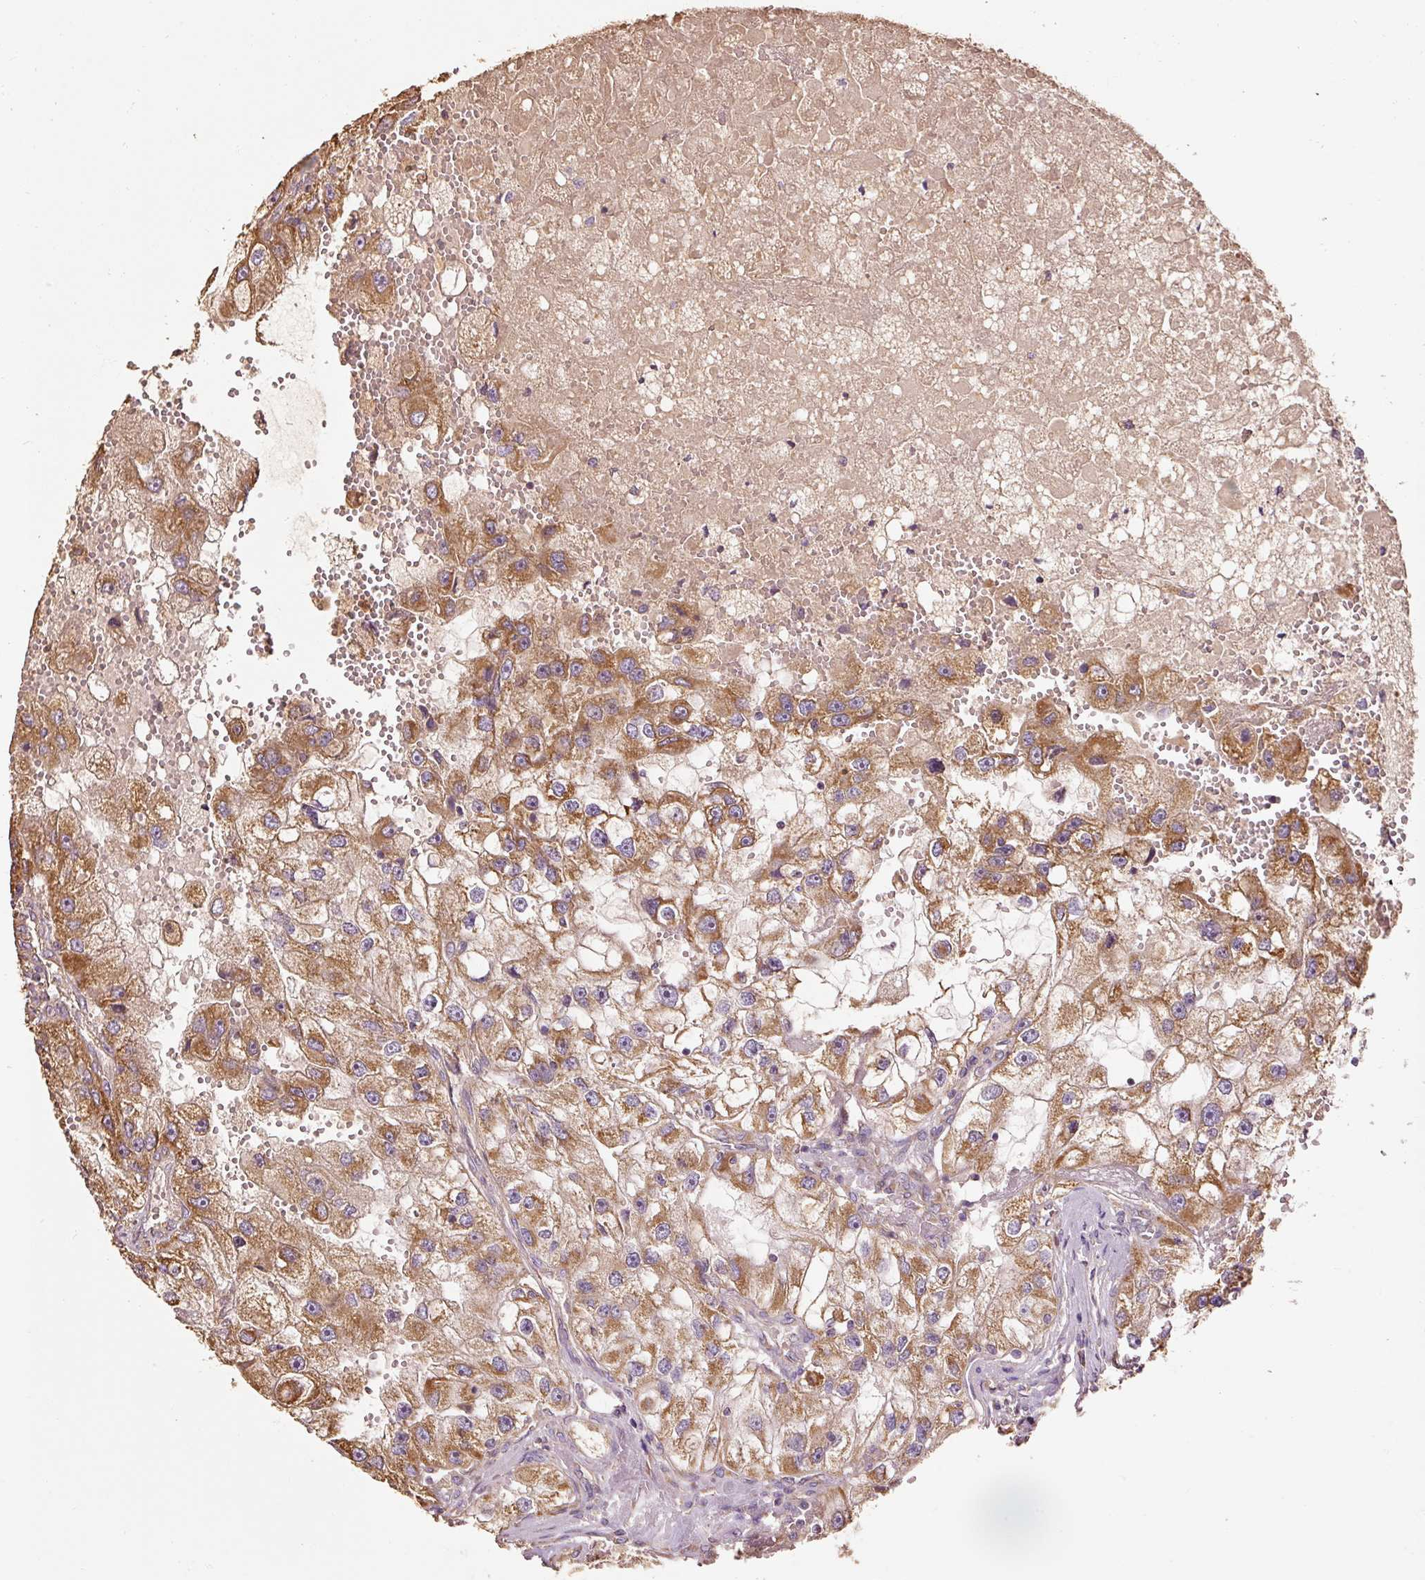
{"staining": {"intensity": "moderate", "quantity": ">75%", "location": "cytoplasmic/membranous"}, "tissue": "renal cancer", "cell_type": "Tumor cells", "image_type": "cancer", "snomed": [{"axis": "morphology", "description": "Adenocarcinoma, NOS"}, {"axis": "topography", "description": "Kidney"}], "caption": "IHC micrograph of renal cancer stained for a protein (brown), which demonstrates medium levels of moderate cytoplasmic/membranous expression in approximately >75% of tumor cells.", "gene": "EFHC1", "patient": {"sex": "male", "age": 63}}